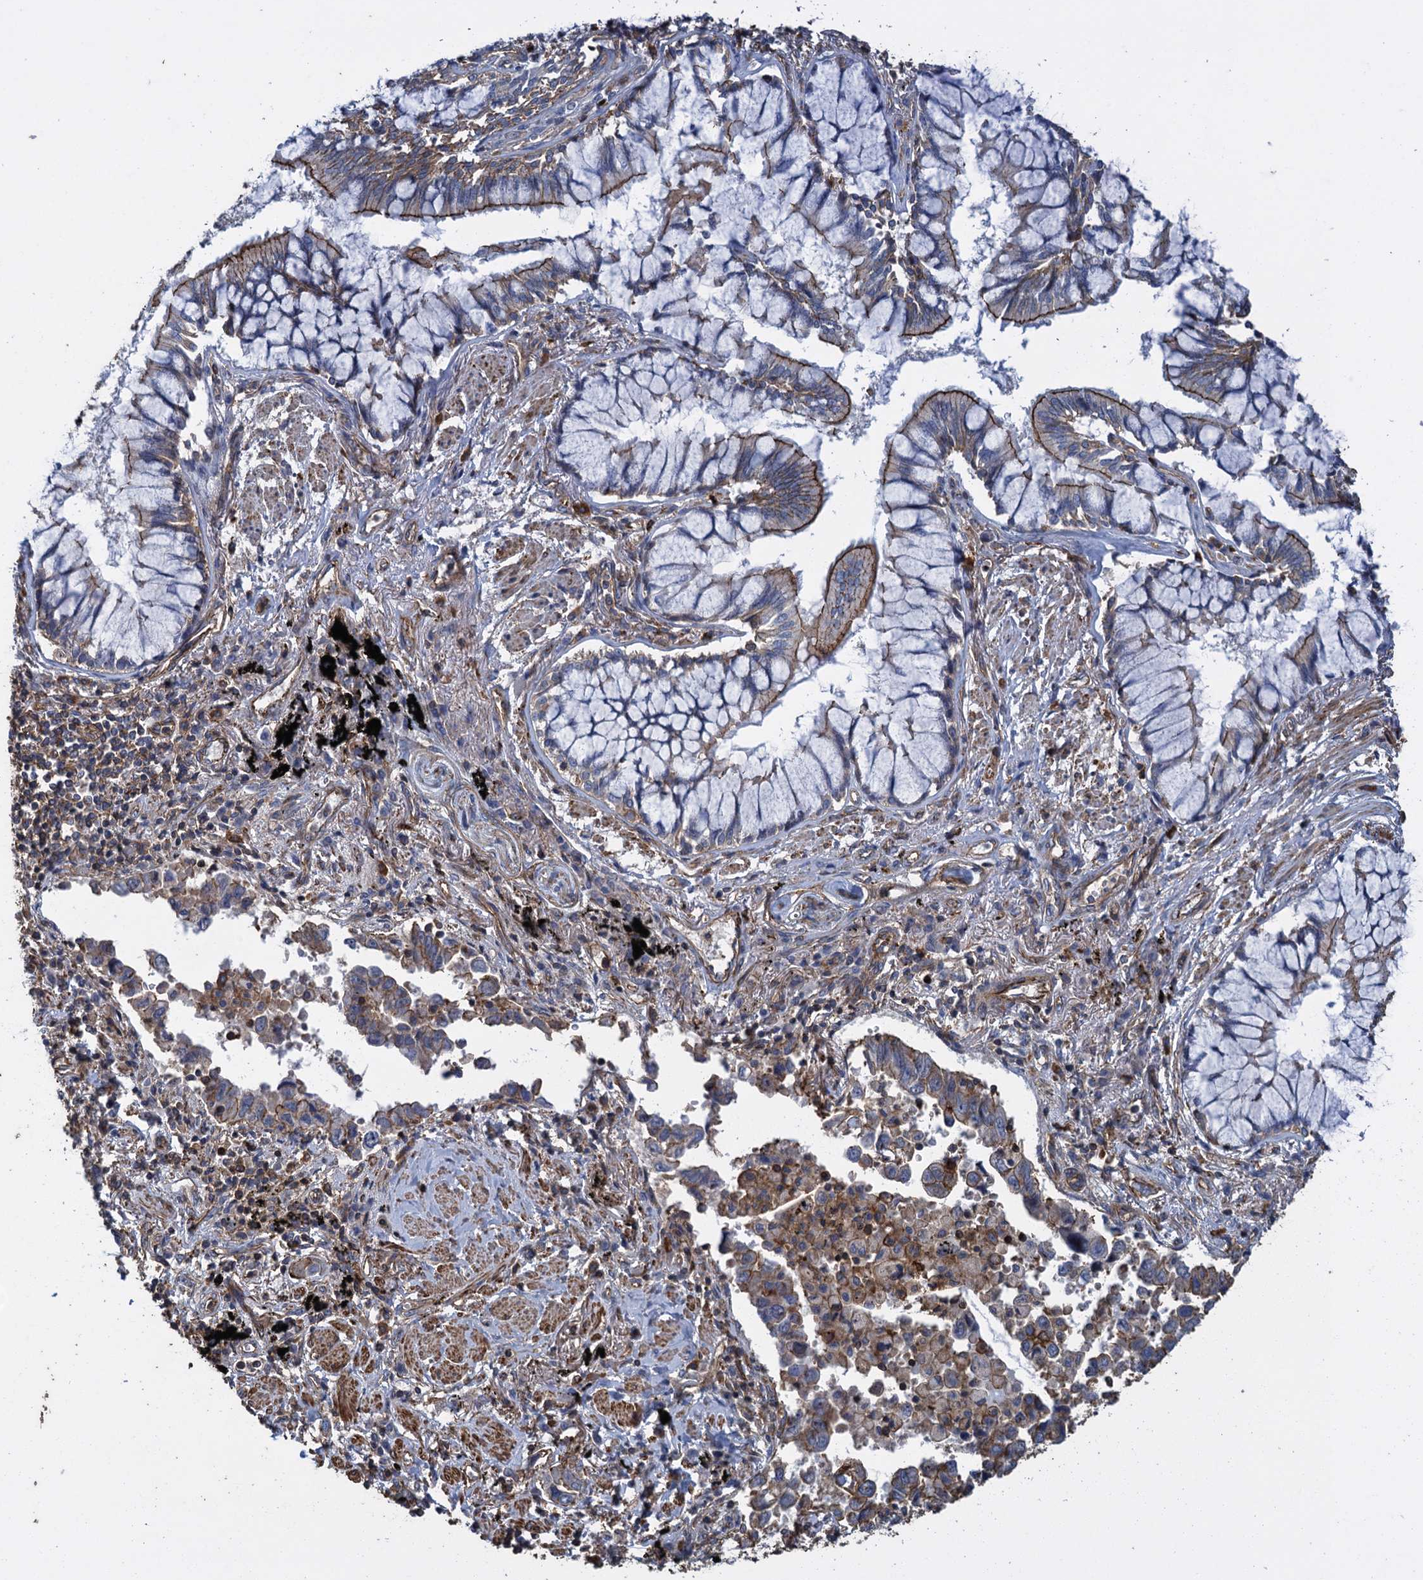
{"staining": {"intensity": "moderate", "quantity": "<25%", "location": "cytoplasmic/membranous"}, "tissue": "lung cancer", "cell_type": "Tumor cells", "image_type": "cancer", "snomed": [{"axis": "morphology", "description": "Adenocarcinoma, NOS"}, {"axis": "topography", "description": "Lung"}], "caption": "Lung cancer tissue exhibits moderate cytoplasmic/membranous expression in about <25% of tumor cells", "gene": "PROSER2", "patient": {"sex": "male", "age": 67}}